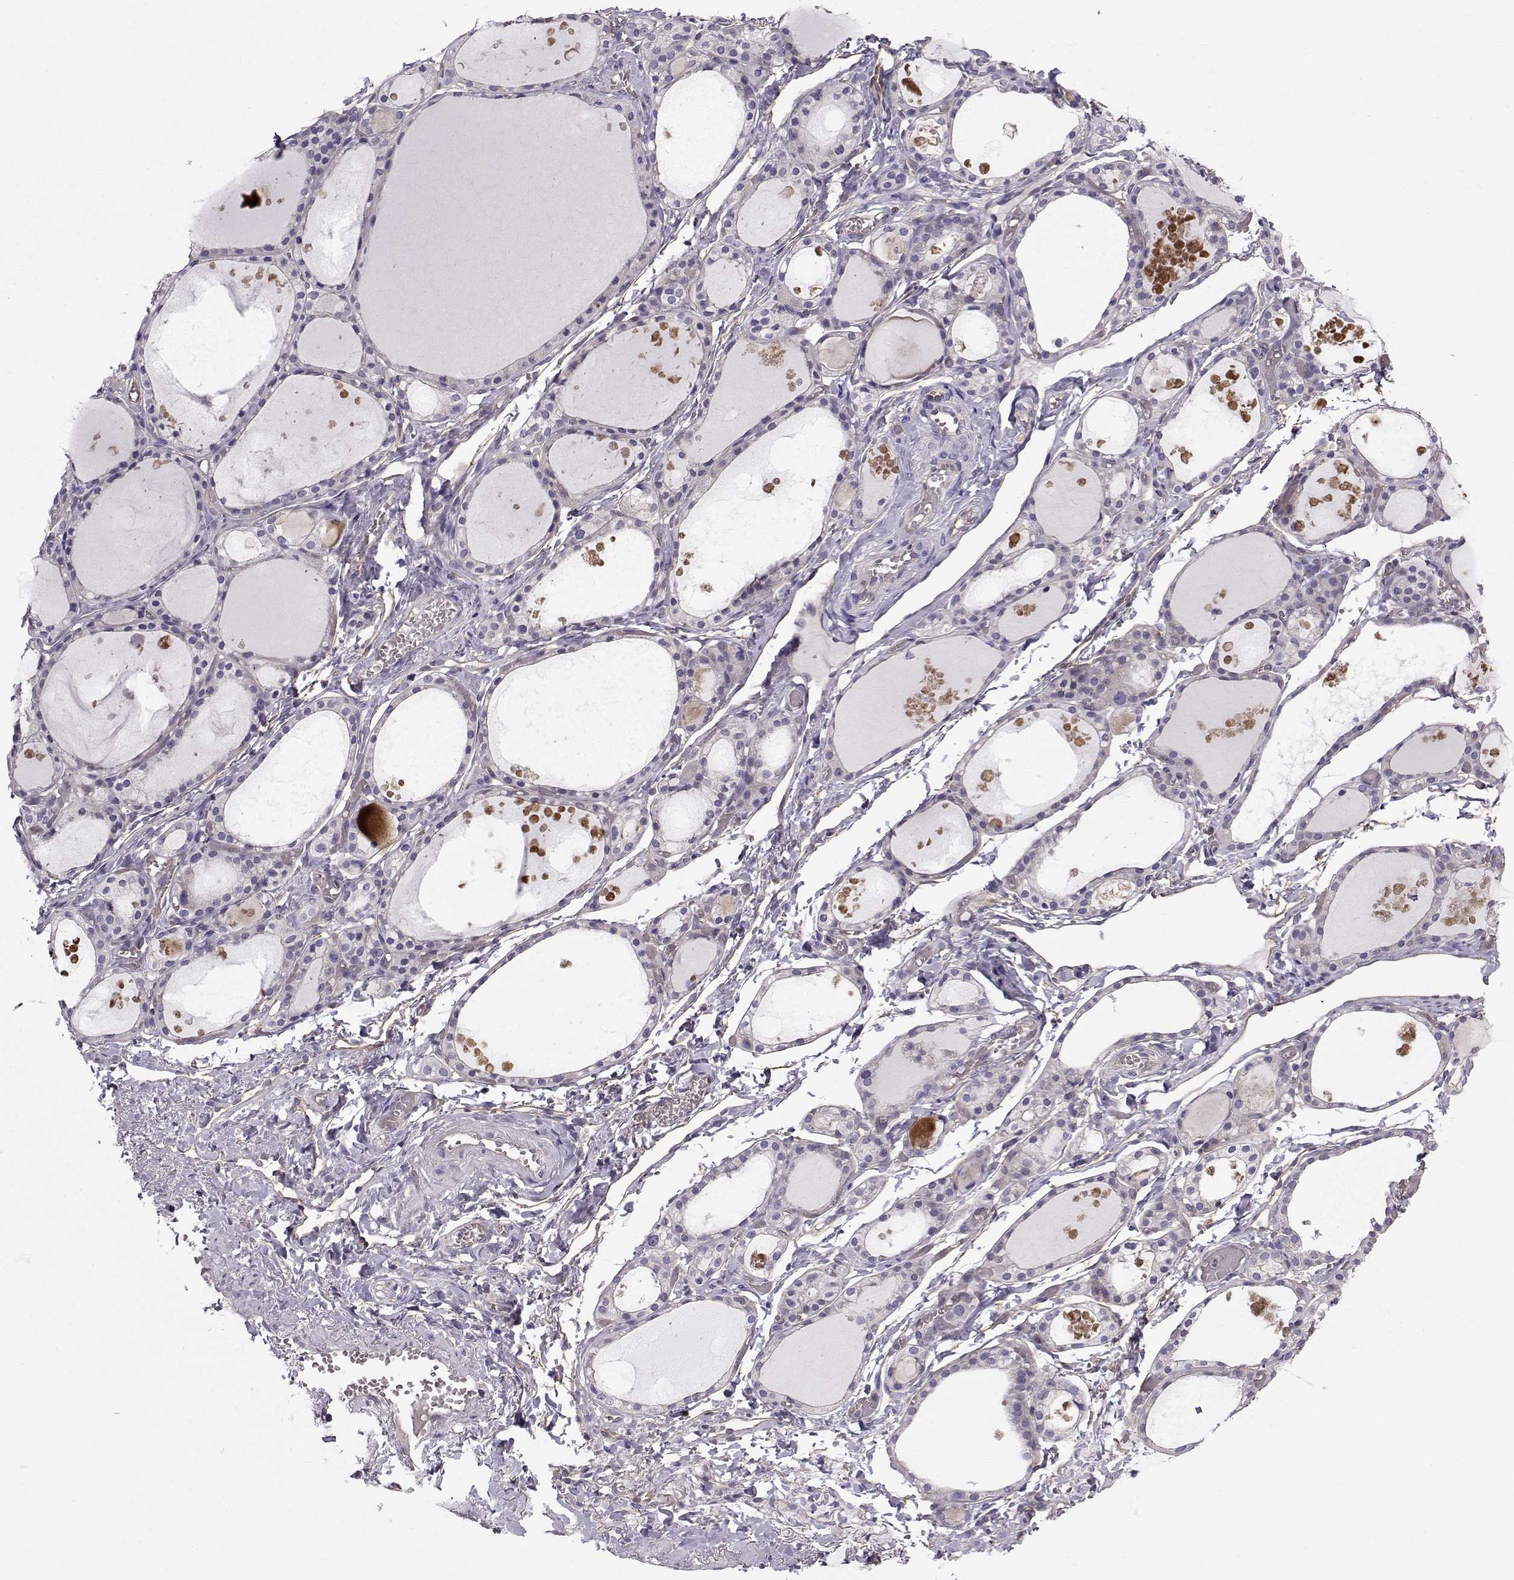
{"staining": {"intensity": "negative", "quantity": "none", "location": "none"}, "tissue": "thyroid gland", "cell_type": "Glandular cells", "image_type": "normal", "snomed": [{"axis": "morphology", "description": "Normal tissue, NOS"}, {"axis": "topography", "description": "Thyroid gland"}], "caption": "Glandular cells show no significant staining in normal thyroid gland. (DAB (3,3'-diaminobenzidine) immunohistochemistry (IHC), high magnification).", "gene": "QPCT", "patient": {"sex": "male", "age": 68}}